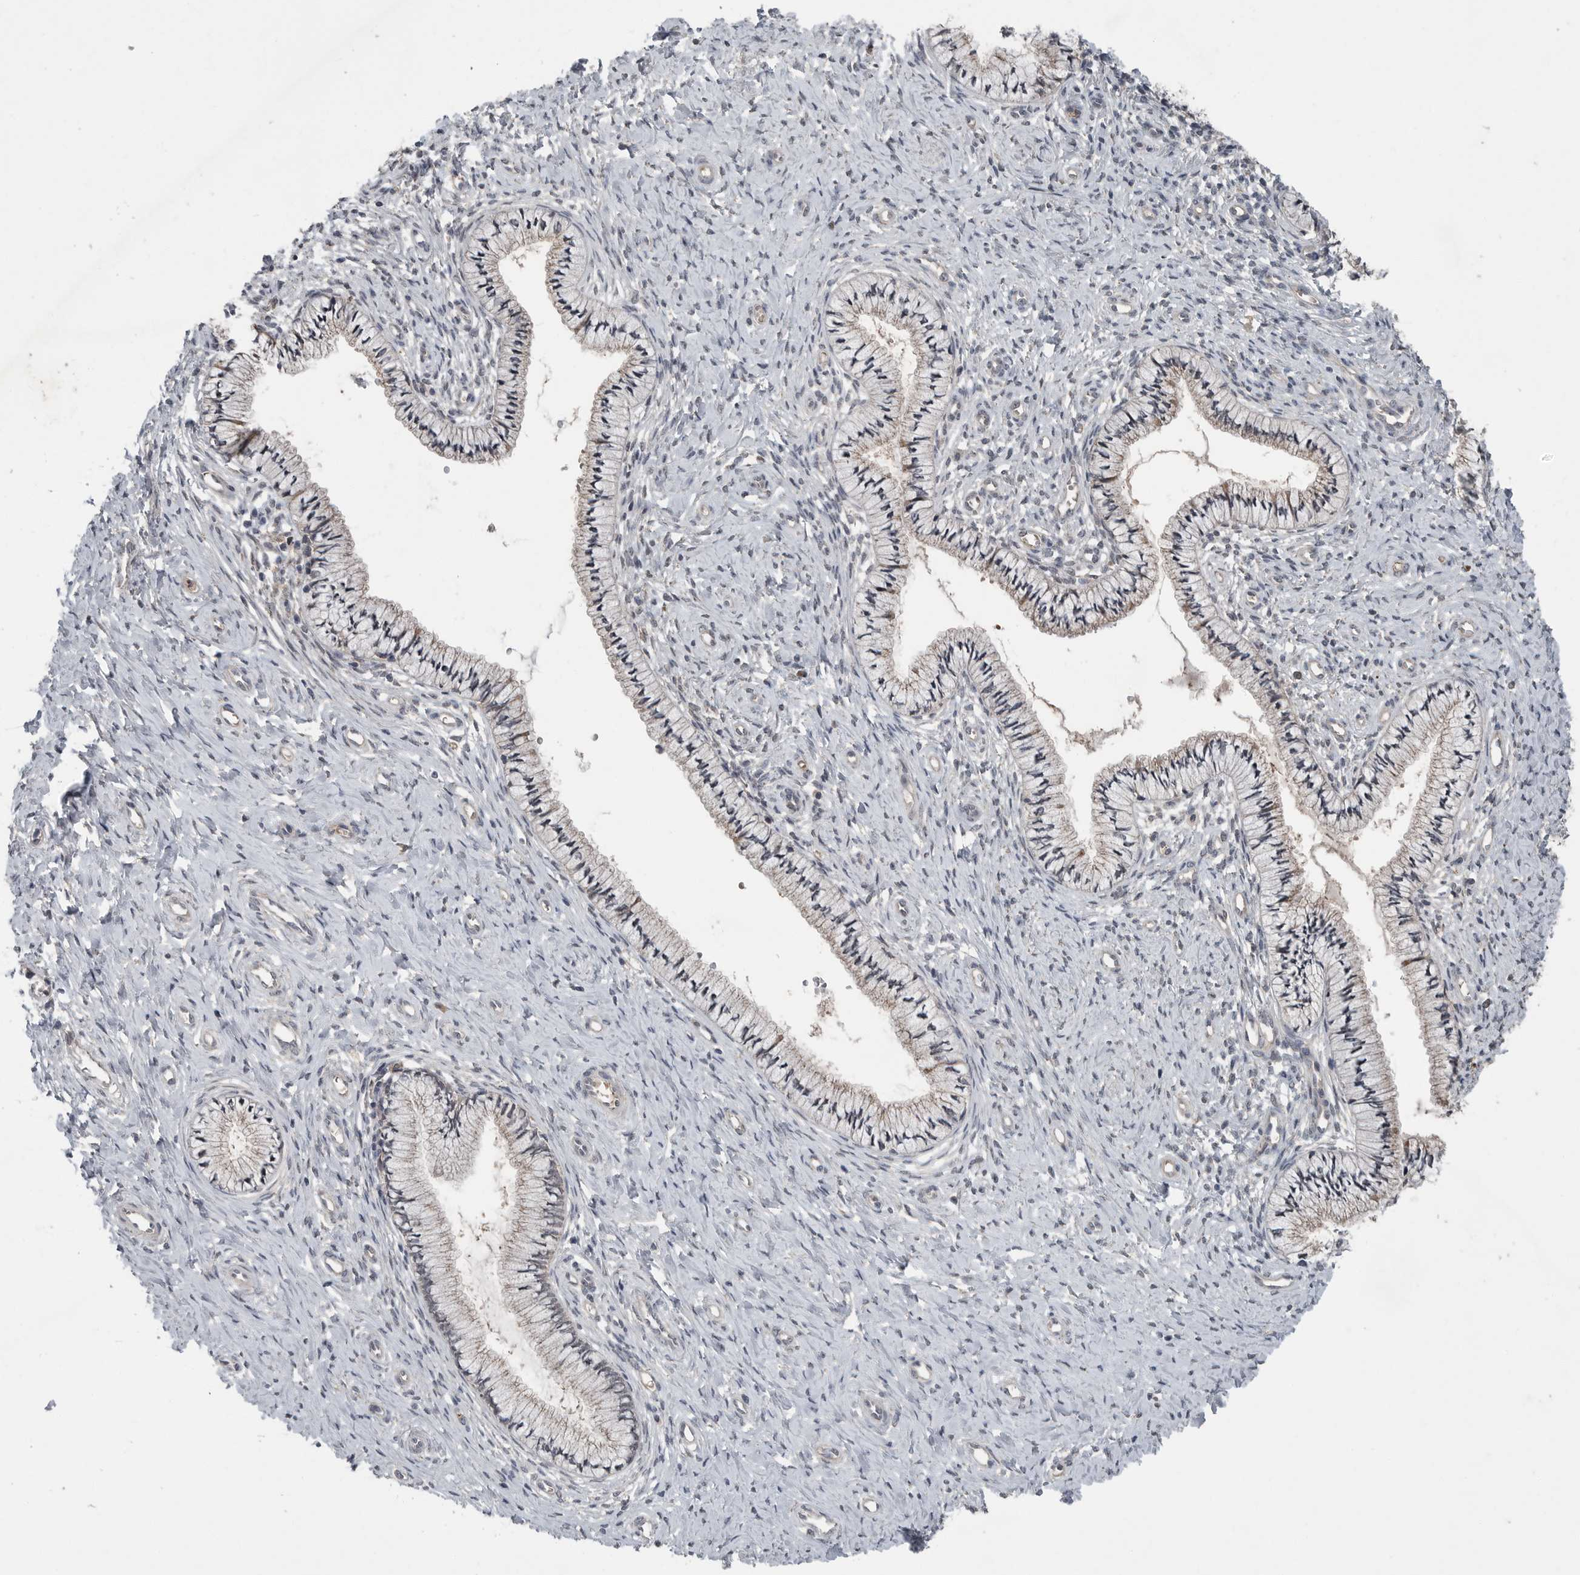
{"staining": {"intensity": "weak", "quantity": "<25%", "location": "cytoplasmic/membranous"}, "tissue": "cervix", "cell_type": "Glandular cells", "image_type": "normal", "snomed": [{"axis": "morphology", "description": "Normal tissue, NOS"}, {"axis": "topography", "description": "Cervix"}], "caption": "This is a image of IHC staining of benign cervix, which shows no expression in glandular cells. The staining is performed using DAB (3,3'-diaminobenzidine) brown chromogen with nuclei counter-stained in using hematoxylin.", "gene": "SCP2", "patient": {"sex": "female", "age": 36}}